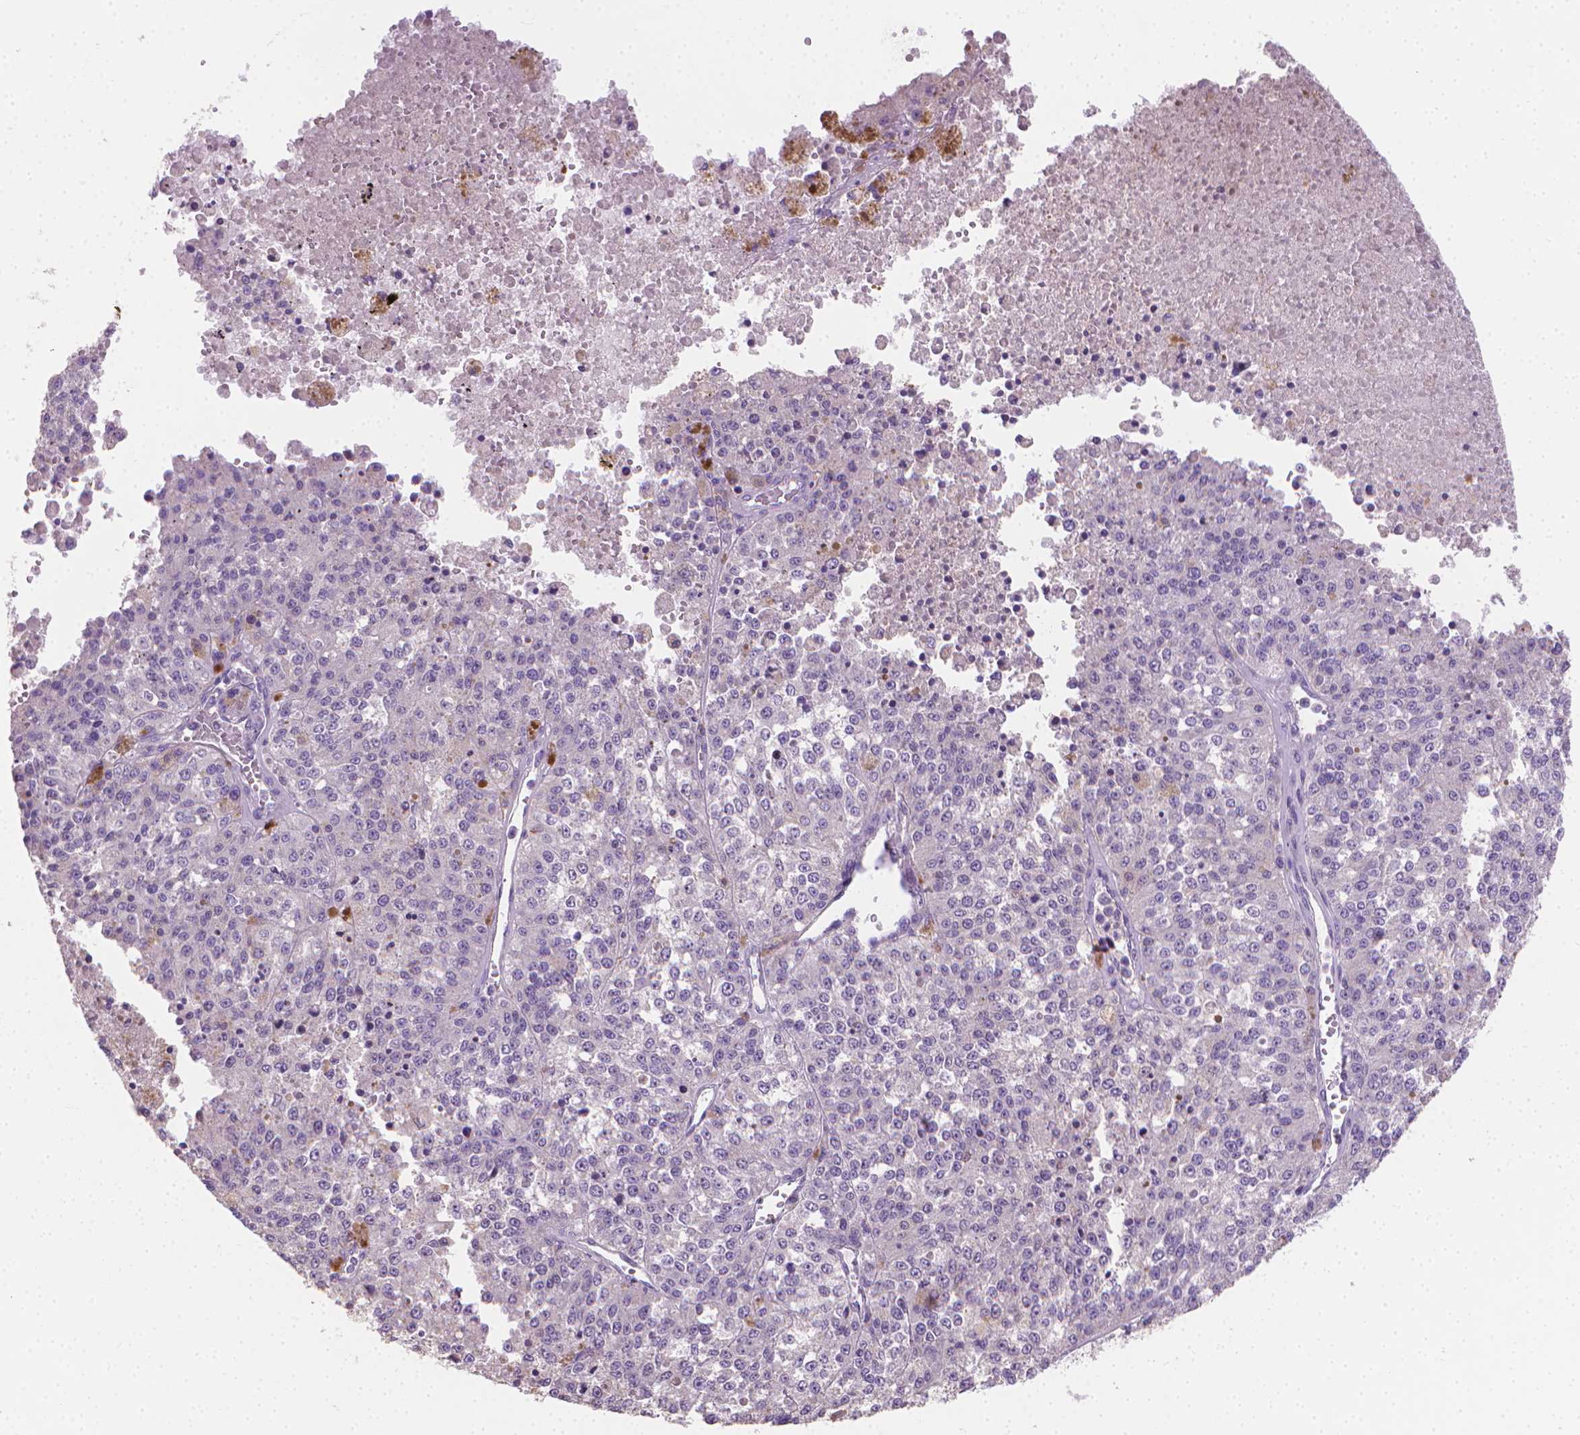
{"staining": {"intensity": "negative", "quantity": "none", "location": "none"}, "tissue": "melanoma", "cell_type": "Tumor cells", "image_type": "cancer", "snomed": [{"axis": "morphology", "description": "Malignant melanoma, Metastatic site"}, {"axis": "topography", "description": "Lymph node"}], "caption": "Tumor cells are negative for protein expression in human melanoma.", "gene": "CATIP", "patient": {"sex": "female", "age": 64}}